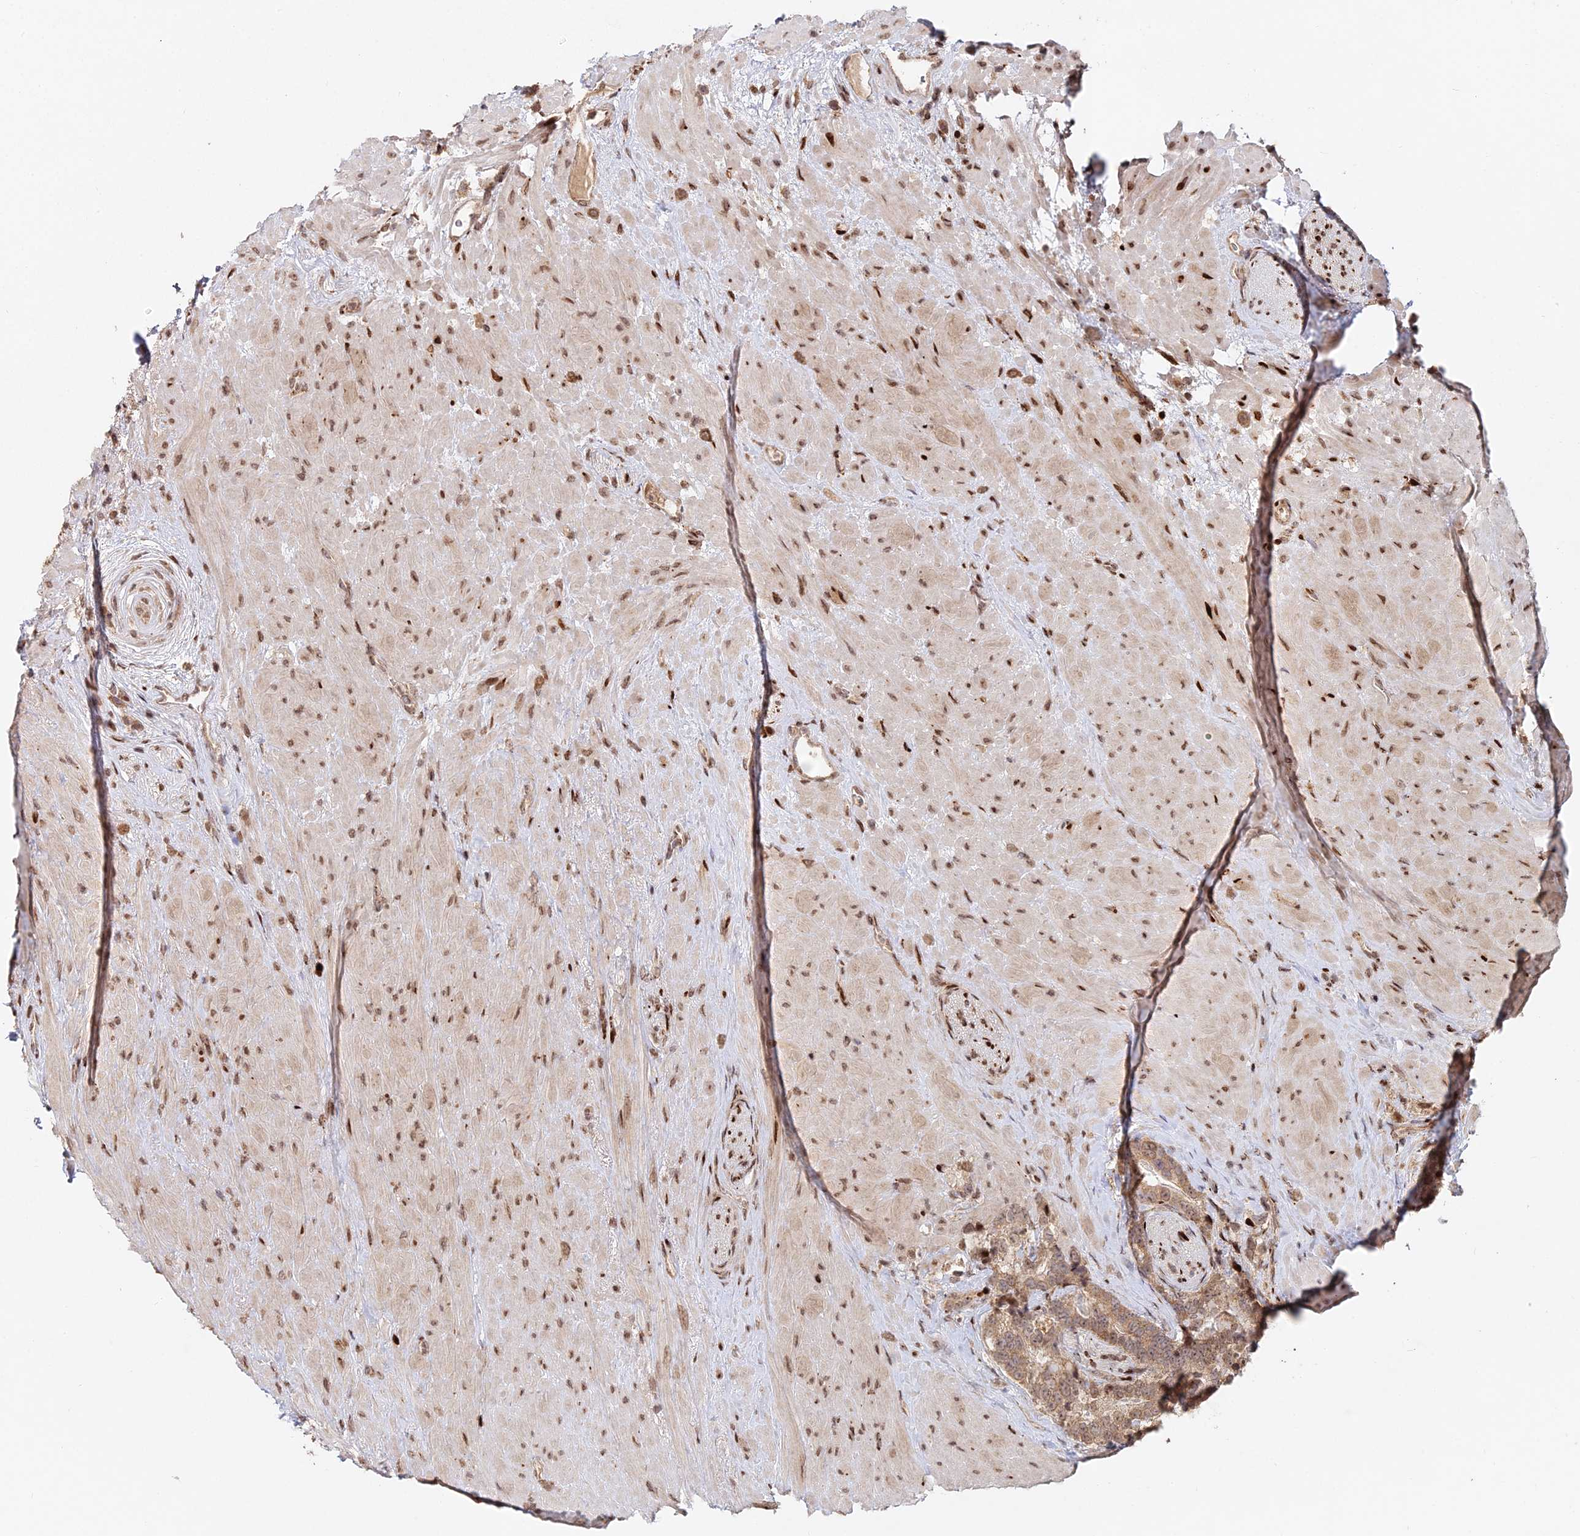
{"staining": {"intensity": "moderate", "quantity": ">75%", "location": "cytoplasmic/membranous,nuclear"}, "tissue": "prostate cancer", "cell_type": "Tumor cells", "image_type": "cancer", "snomed": [{"axis": "morphology", "description": "Adenocarcinoma, High grade"}, {"axis": "topography", "description": "Prostate"}], "caption": "About >75% of tumor cells in human prostate high-grade adenocarcinoma display moderate cytoplasmic/membranous and nuclear protein staining as visualized by brown immunohistochemical staining.", "gene": "RBMS2", "patient": {"sex": "male", "age": 74}}